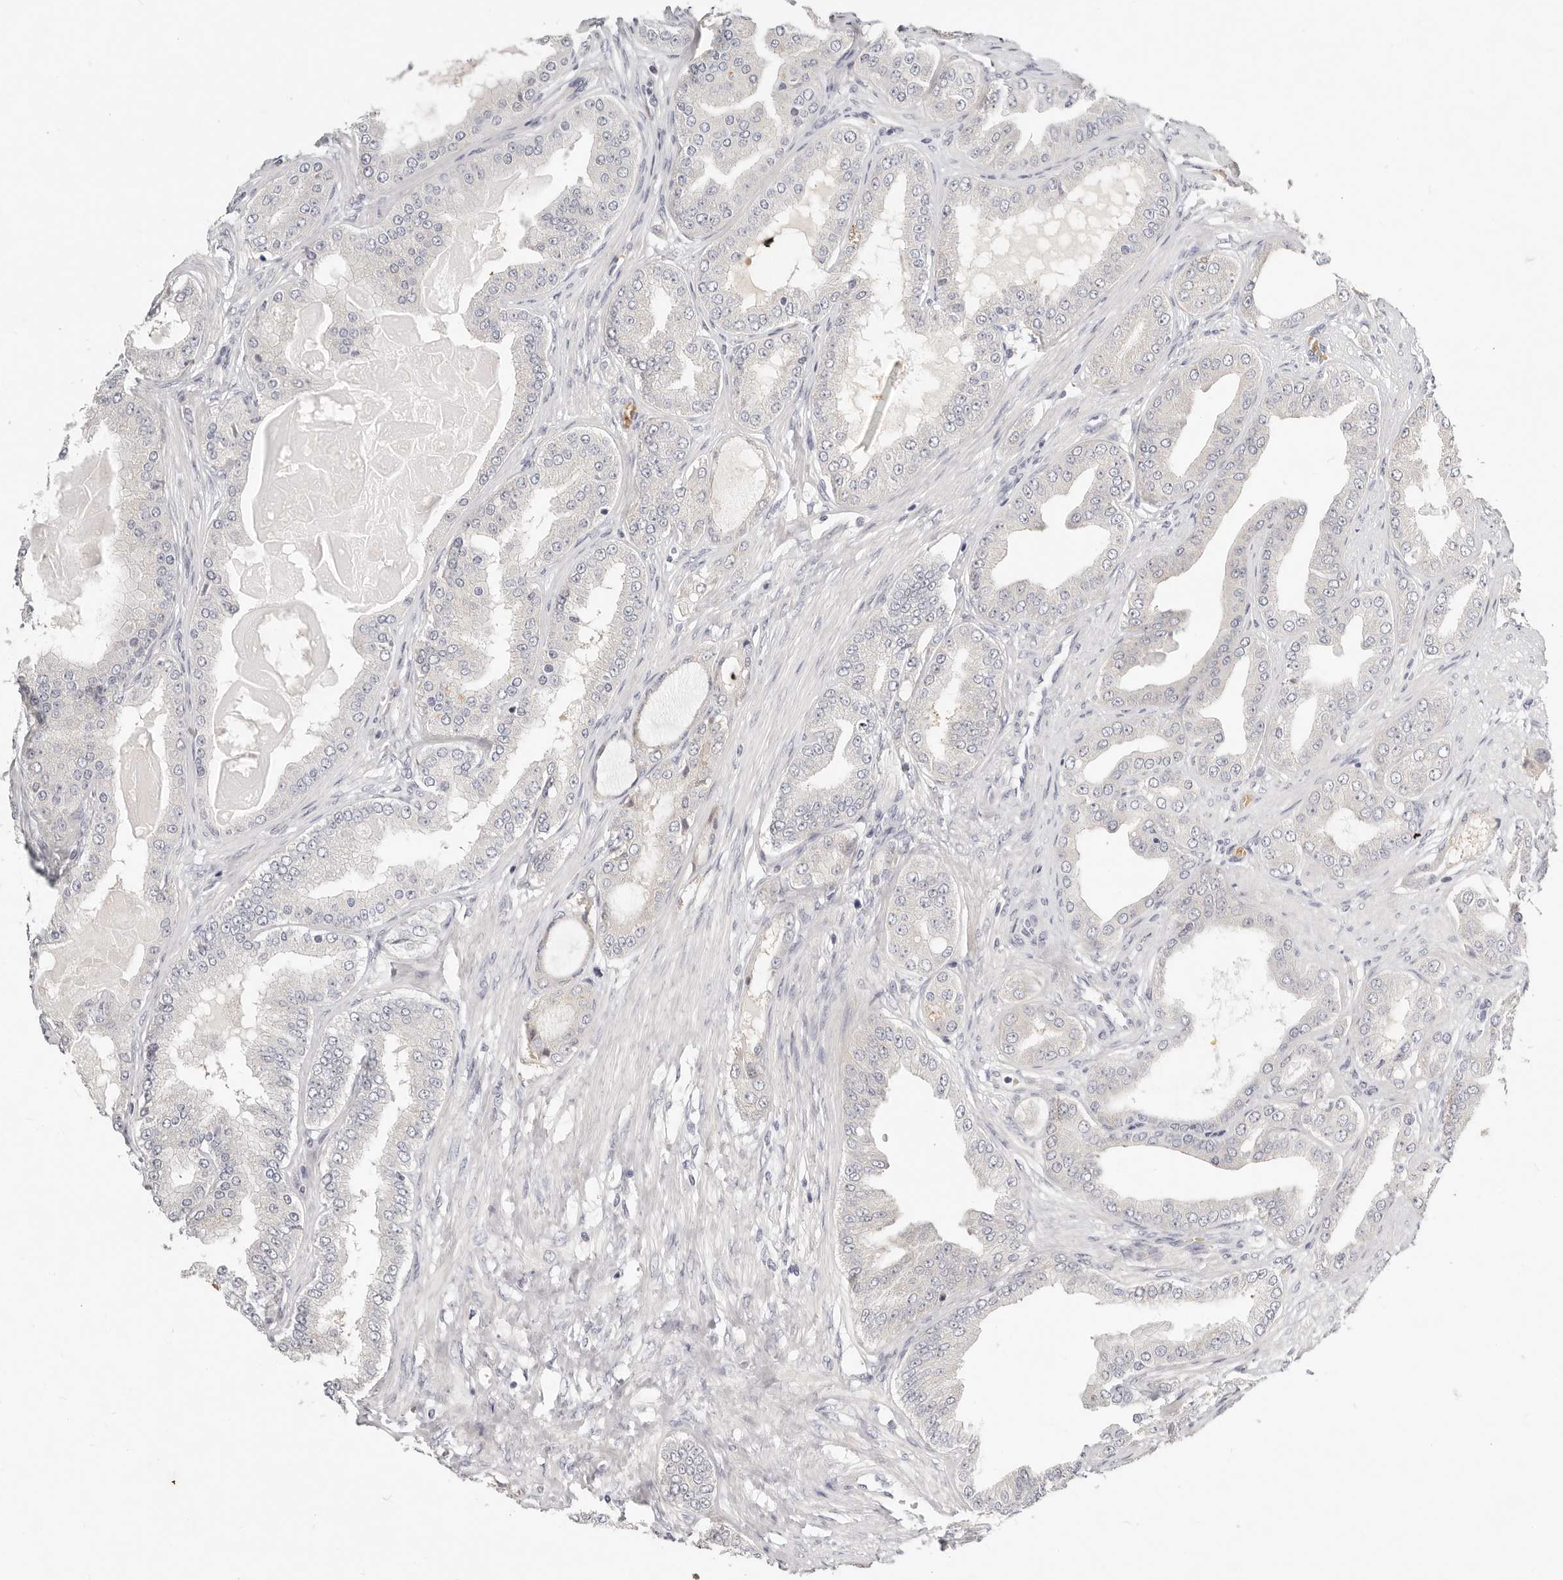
{"staining": {"intensity": "negative", "quantity": "none", "location": "none"}, "tissue": "prostate cancer", "cell_type": "Tumor cells", "image_type": "cancer", "snomed": [{"axis": "morphology", "description": "Adenocarcinoma, High grade"}, {"axis": "topography", "description": "Prostate"}], "caption": "Immunohistochemistry (IHC) micrograph of neoplastic tissue: high-grade adenocarcinoma (prostate) stained with DAB reveals no significant protein staining in tumor cells.", "gene": "TMEM63B", "patient": {"sex": "male", "age": 60}}